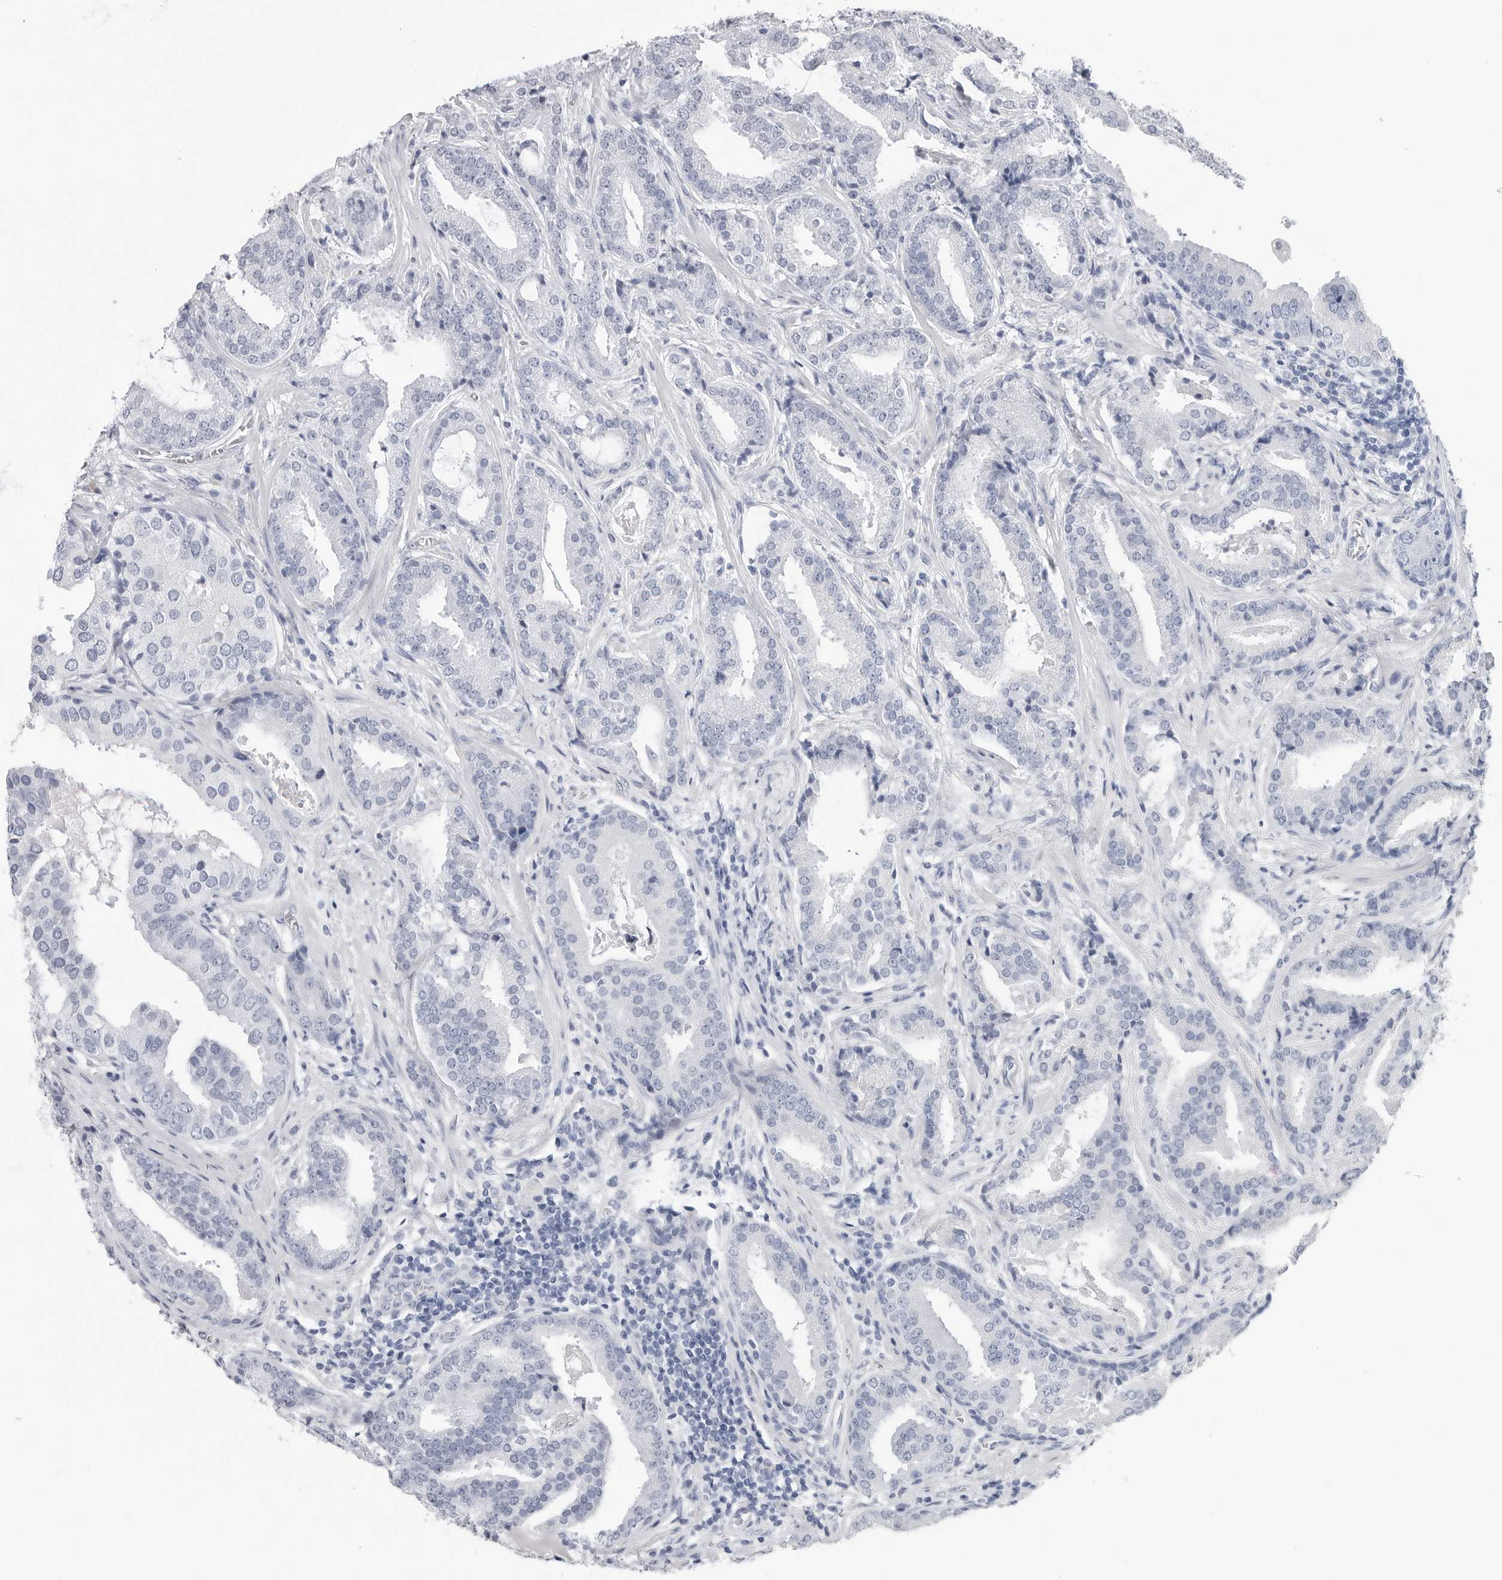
{"staining": {"intensity": "negative", "quantity": "none", "location": "none"}, "tissue": "prostate cancer", "cell_type": "Tumor cells", "image_type": "cancer", "snomed": [{"axis": "morphology", "description": "Adenocarcinoma, Low grade"}, {"axis": "topography", "description": "Prostate"}], "caption": "IHC of prostate cancer (low-grade adenocarcinoma) shows no positivity in tumor cells.", "gene": "CSH1", "patient": {"sex": "male", "age": 67}}